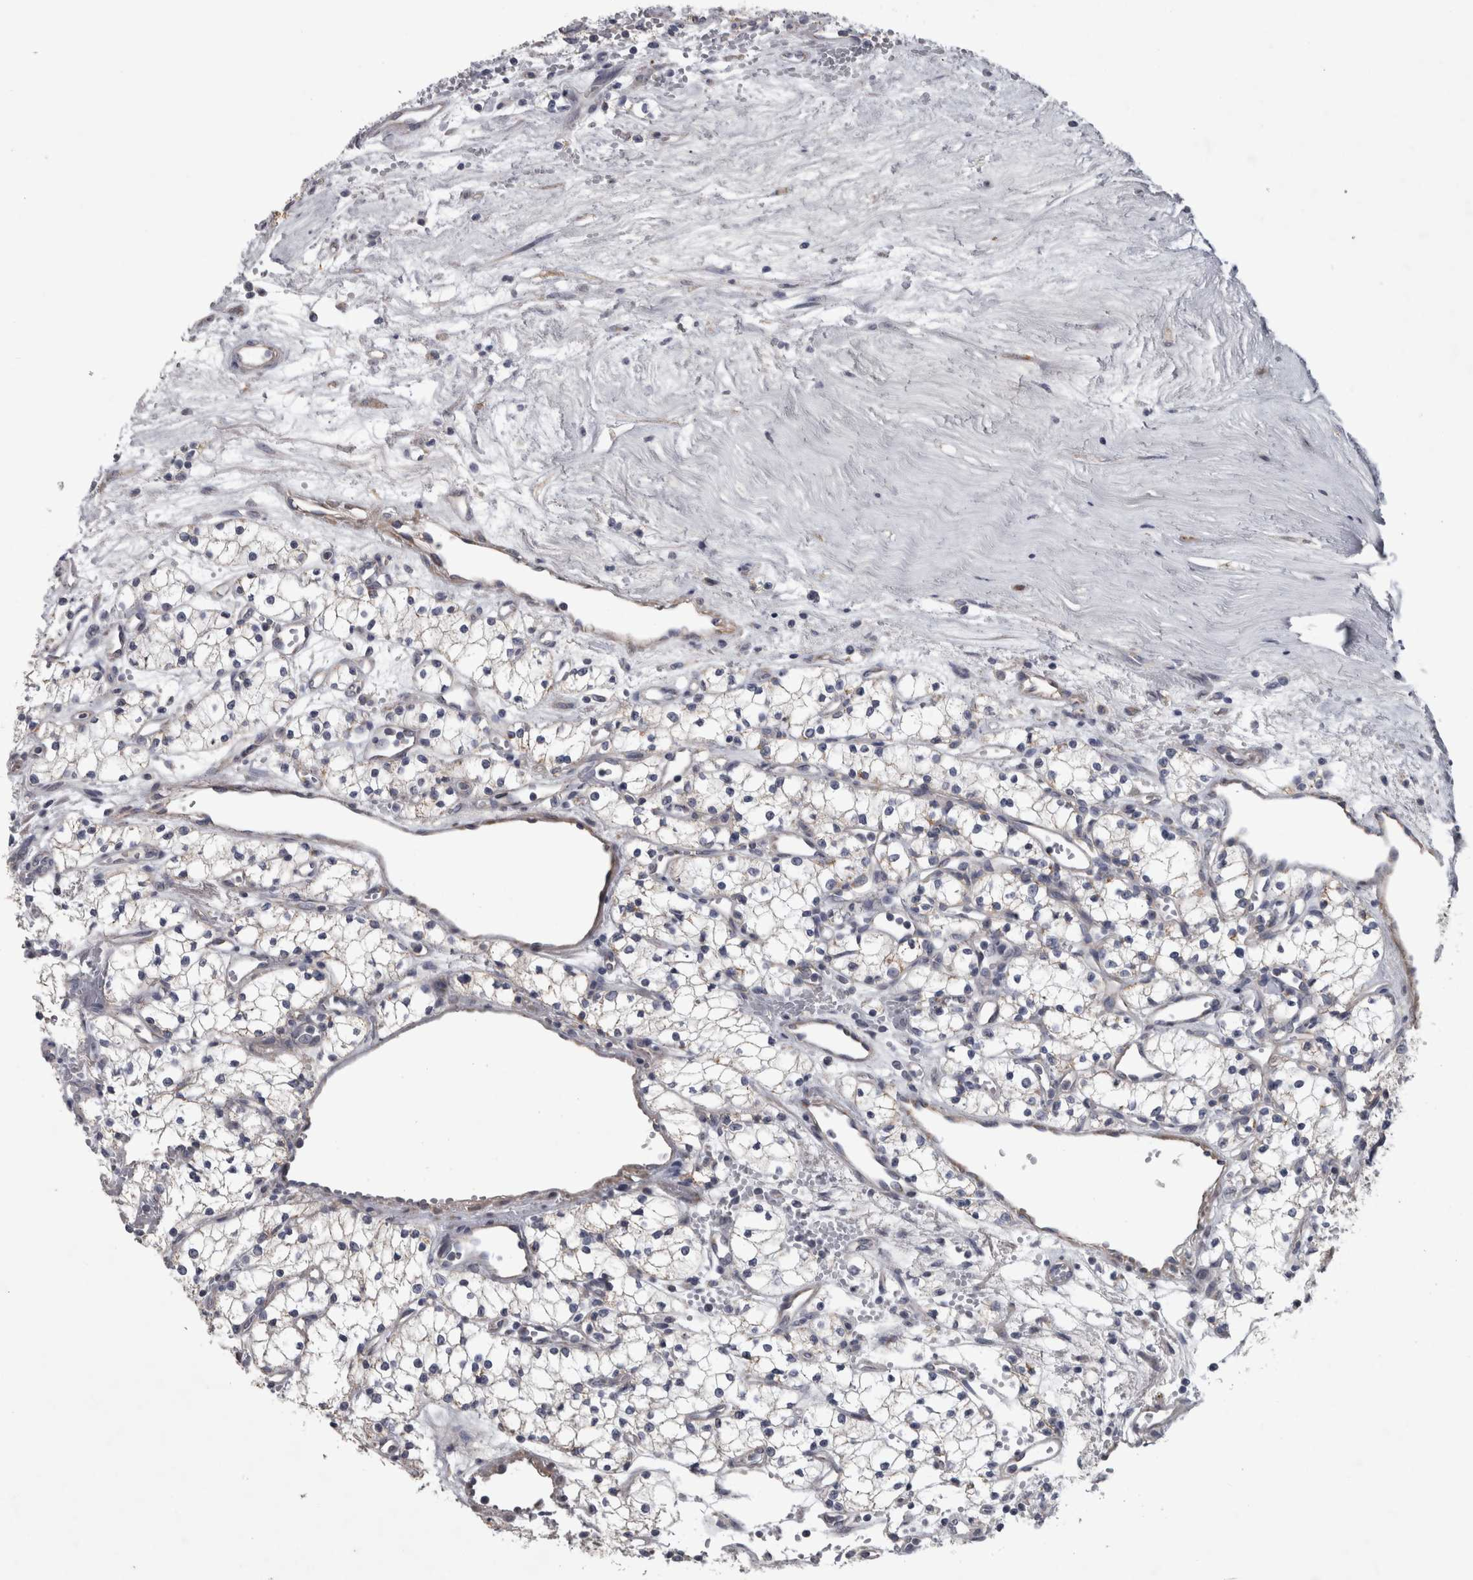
{"staining": {"intensity": "negative", "quantity": "none", "location": "none"}, "tissue": "renal cancer", "cell_type": "Tumor cells", "image_type": "cancer", "snomed": [{"axis": "morphology", "description": "Adenocarcinoma, NOS"}, {"axis": "topography", "description": "Kidney"}], "caption": "Human renal cancer (adenocarcinoma) stained for a protein using IHC displays no expression in tumor cells.", "gene": "DBT", "patient": {"sex": "male", "age": 59}}